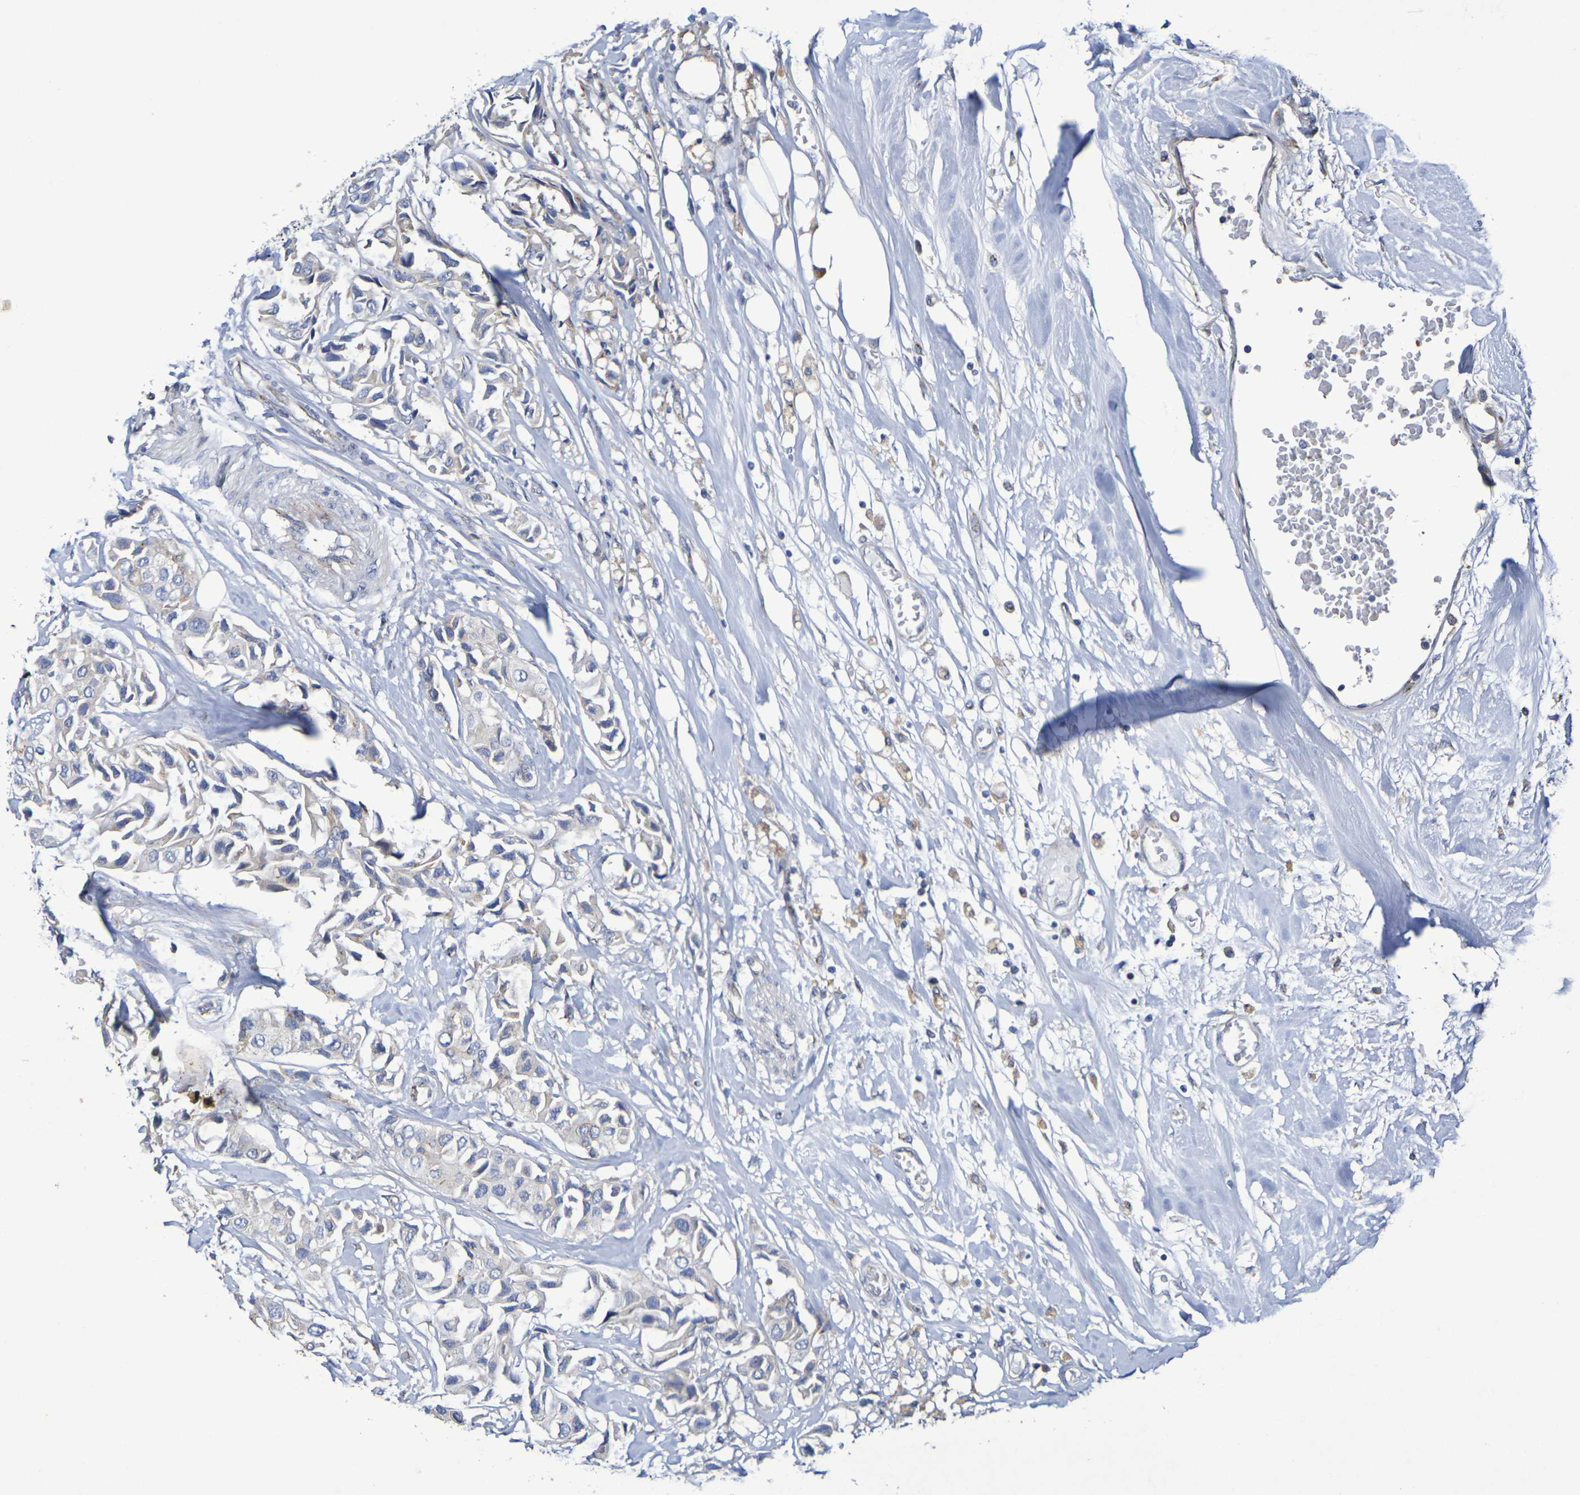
{"staining": {"intensity": "negative", "quantity": "none", "location": "none"}, "tissue": "breast cancer", "cell_type": "Tumor cells", "image_type": "cancer", "snomed": [{"axis": "morphology", "description": "Duct carcinoma"}, {"axis": "topography", "description": "Breast"}], "caption": "This is an immunohistochemistry micrograph of human breast cancer (intraductal carcinoma). There is no staining in tumor cells.", "gene": "DCP2", "patient": {"sex": "female", "age": 80}}